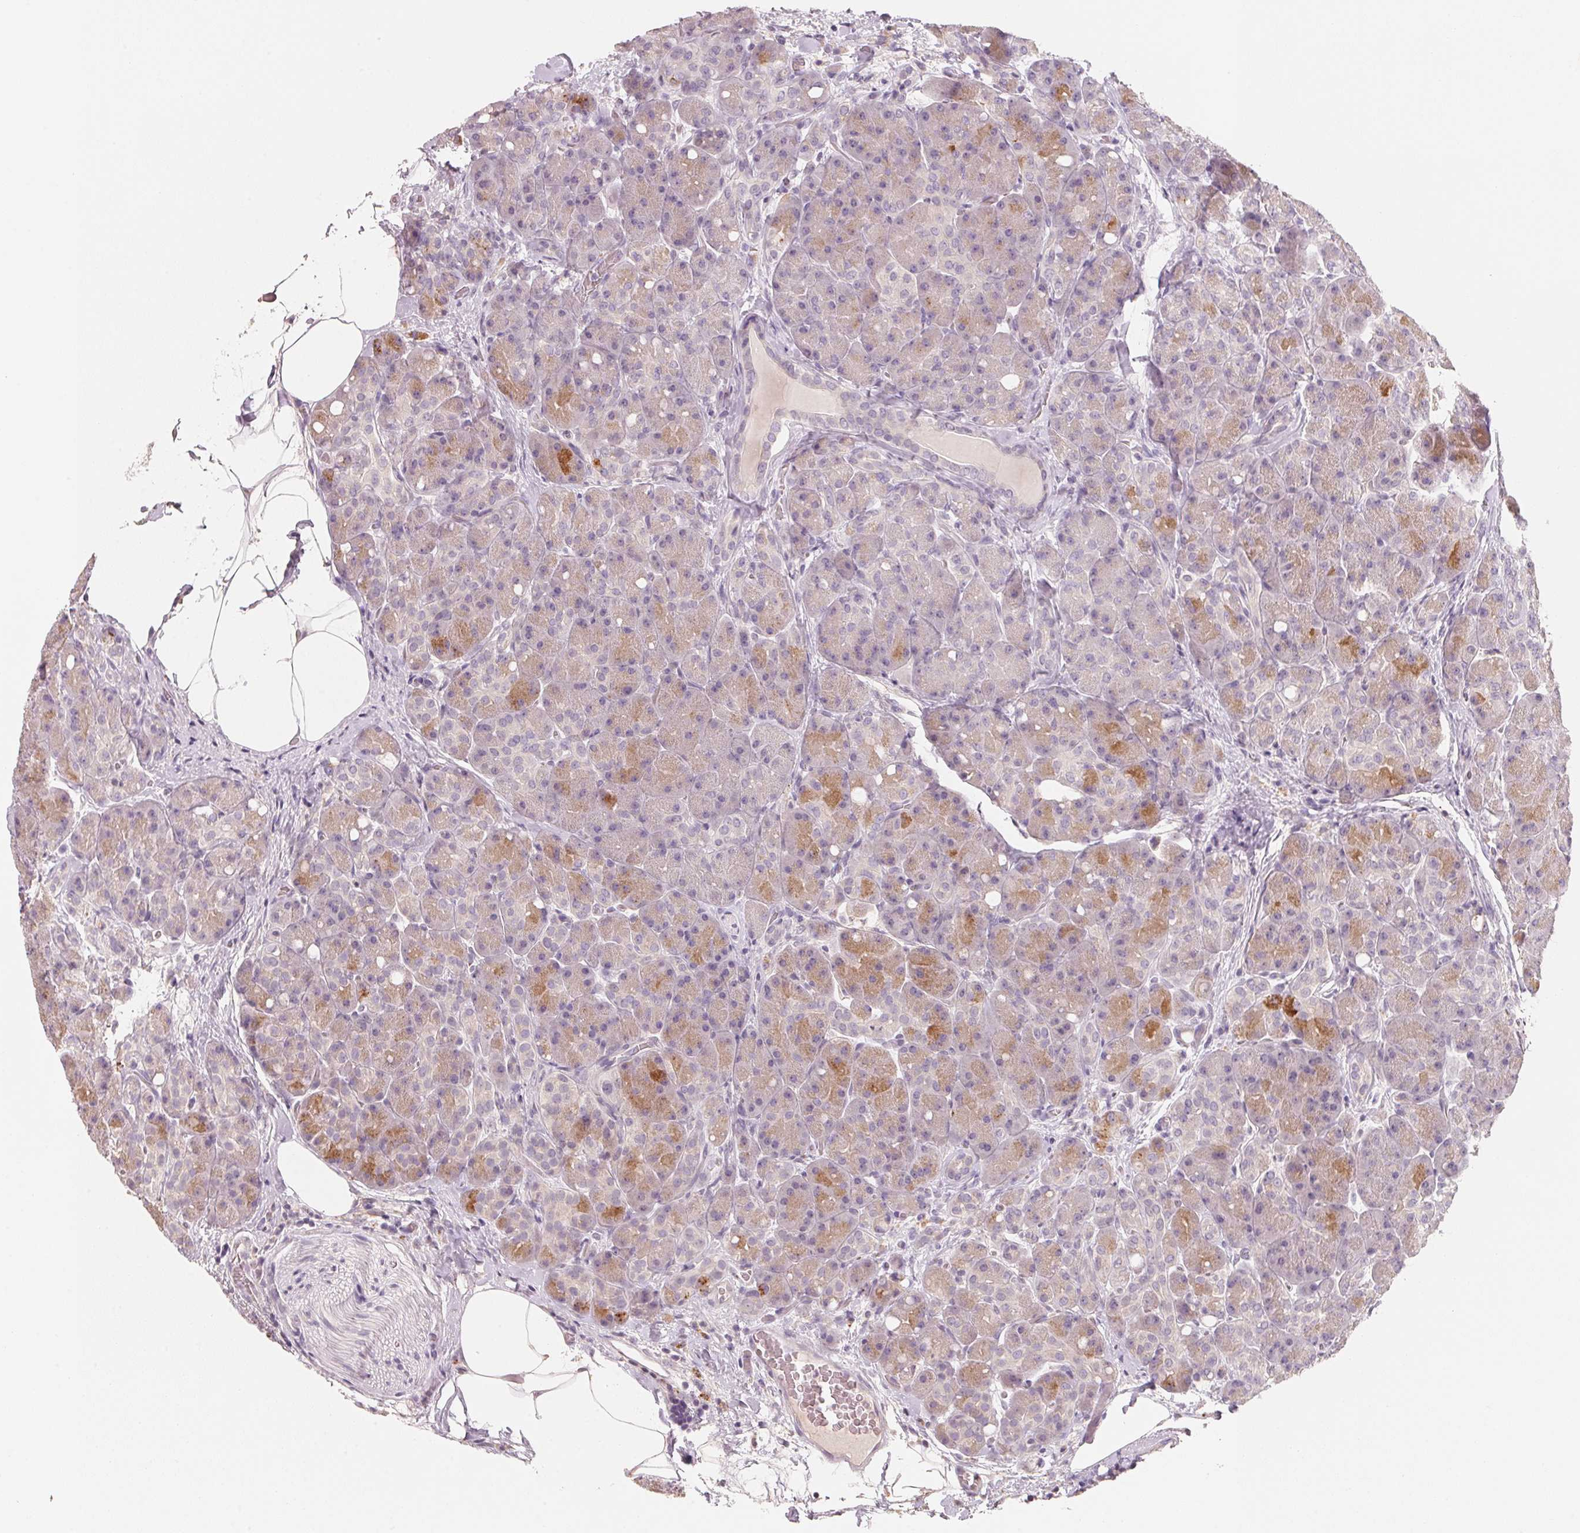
{"staining": {"intensity": "moderate", "quantity": "<25%", "location": "cytoplasmic/membranous"}, "tissue": "pancreas", "cell_type": "Exocrine glandular cells", "image_type": "normal", "snomed": [{"axis": "morphology", "description": "Normal tissue, NOS"}, {"axis": "topography", "description": "Pancreas"}], "caption": "Pancreas was stained to show a protein in brown. There is low levels of moderate cytoplasmic/membranous staining in approximately <25% of exocrine glandular cells. (IHC, brightfield microscopy, high magnification).", "gene": "TREH", "patient": {"sex": "male", "age": 55}}